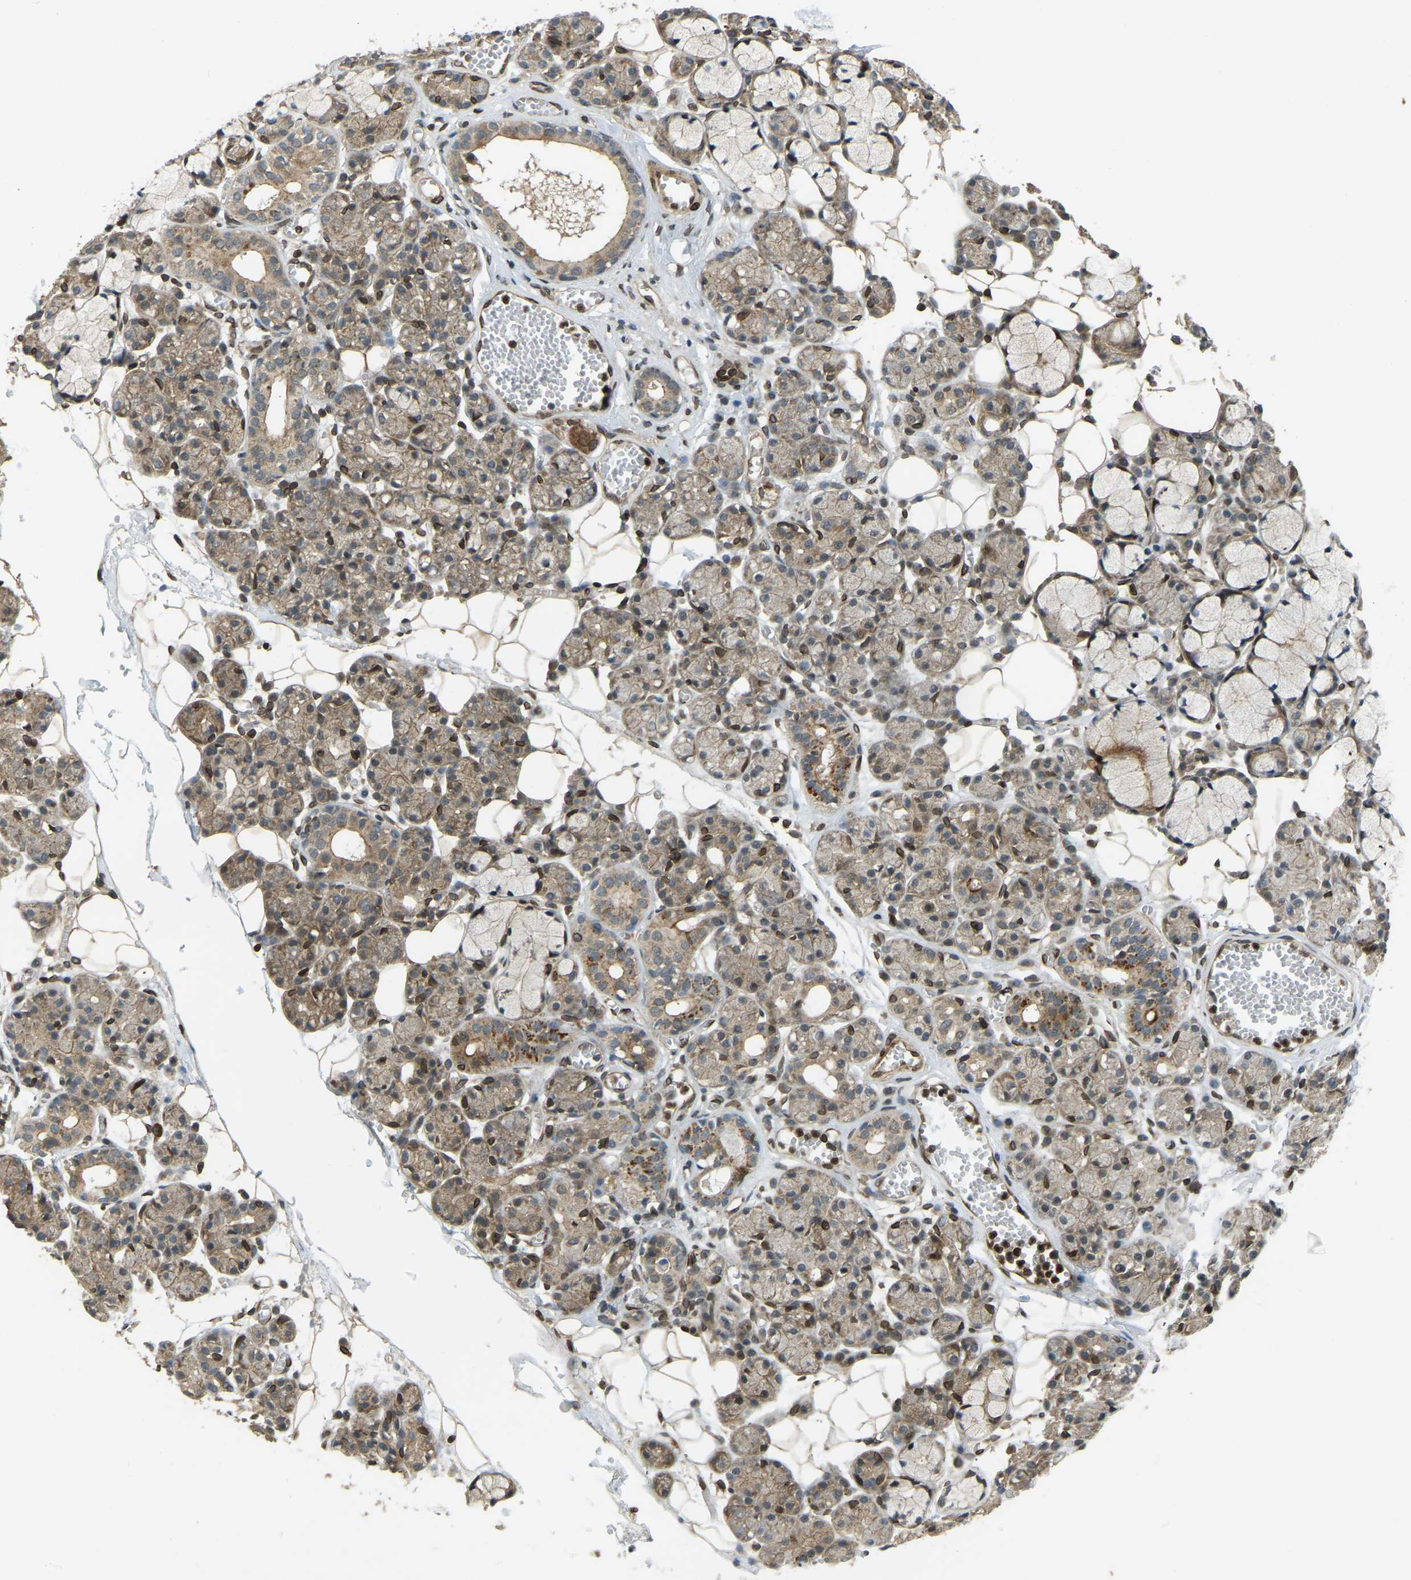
{"staining": {"intensity": "moderate", "quantity": "25%-75%", "location": "cytoplasmic/membranous"}, "tissue": "salivary gland", "cell_type": "Glandular cells", "image_type": "normal", "snomed": [{"axis": "morphology", "description": "Normal tissue, NOS"}, {"axis": "topography", "description": "Salivary gland"}], "caption": "A micrograph showing moderate cytoplasmic/membranous positivity in about 25%-75% of glandular cells in benign salivary gland, as visualized by brown immunohistochemical staining.", "gene": "SYNE1", "patient": {"sex": "male", "age": 63}}